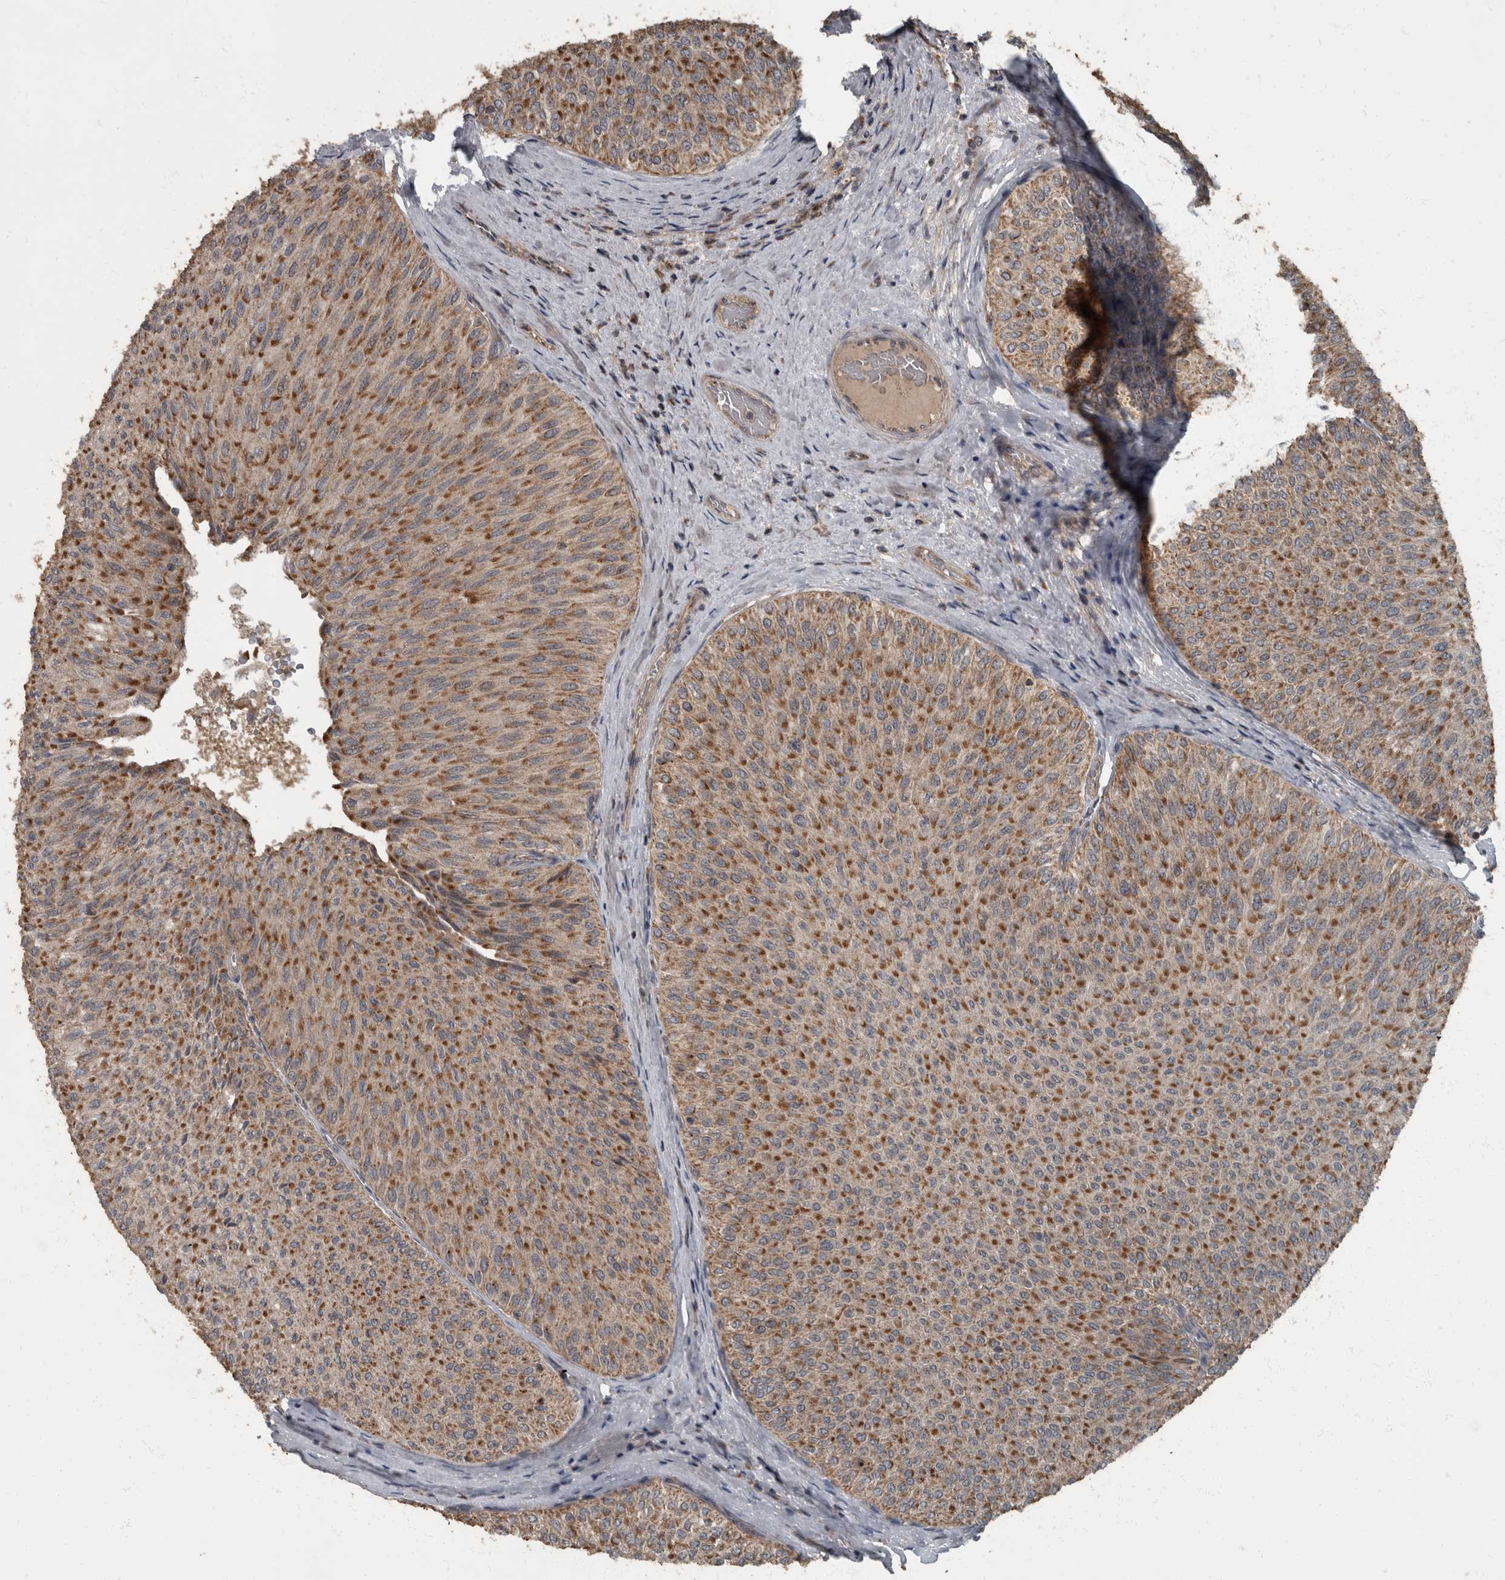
{"staining": {"intensity": "moderate", "quantity": ">75%", "location": "cytoplasmic/membranous"}, "tissue": "urothelial cancer", "cell_type": "Tumor cells", "image_type": "cancer", "snomed": [{"axis": "morphology", "description": "Urothelial carcinoma, Low grade"}, {"axis": "topography", "description": "Urinary bladder"}], "caption": "Tumor cells reveal moderate cytoplasmic/membranous positivity in about >75% of cells in urothelial carcinoma (low-grade).", "gene": "RABGGTB", "patient": {"sex": "male", "age": 78}}